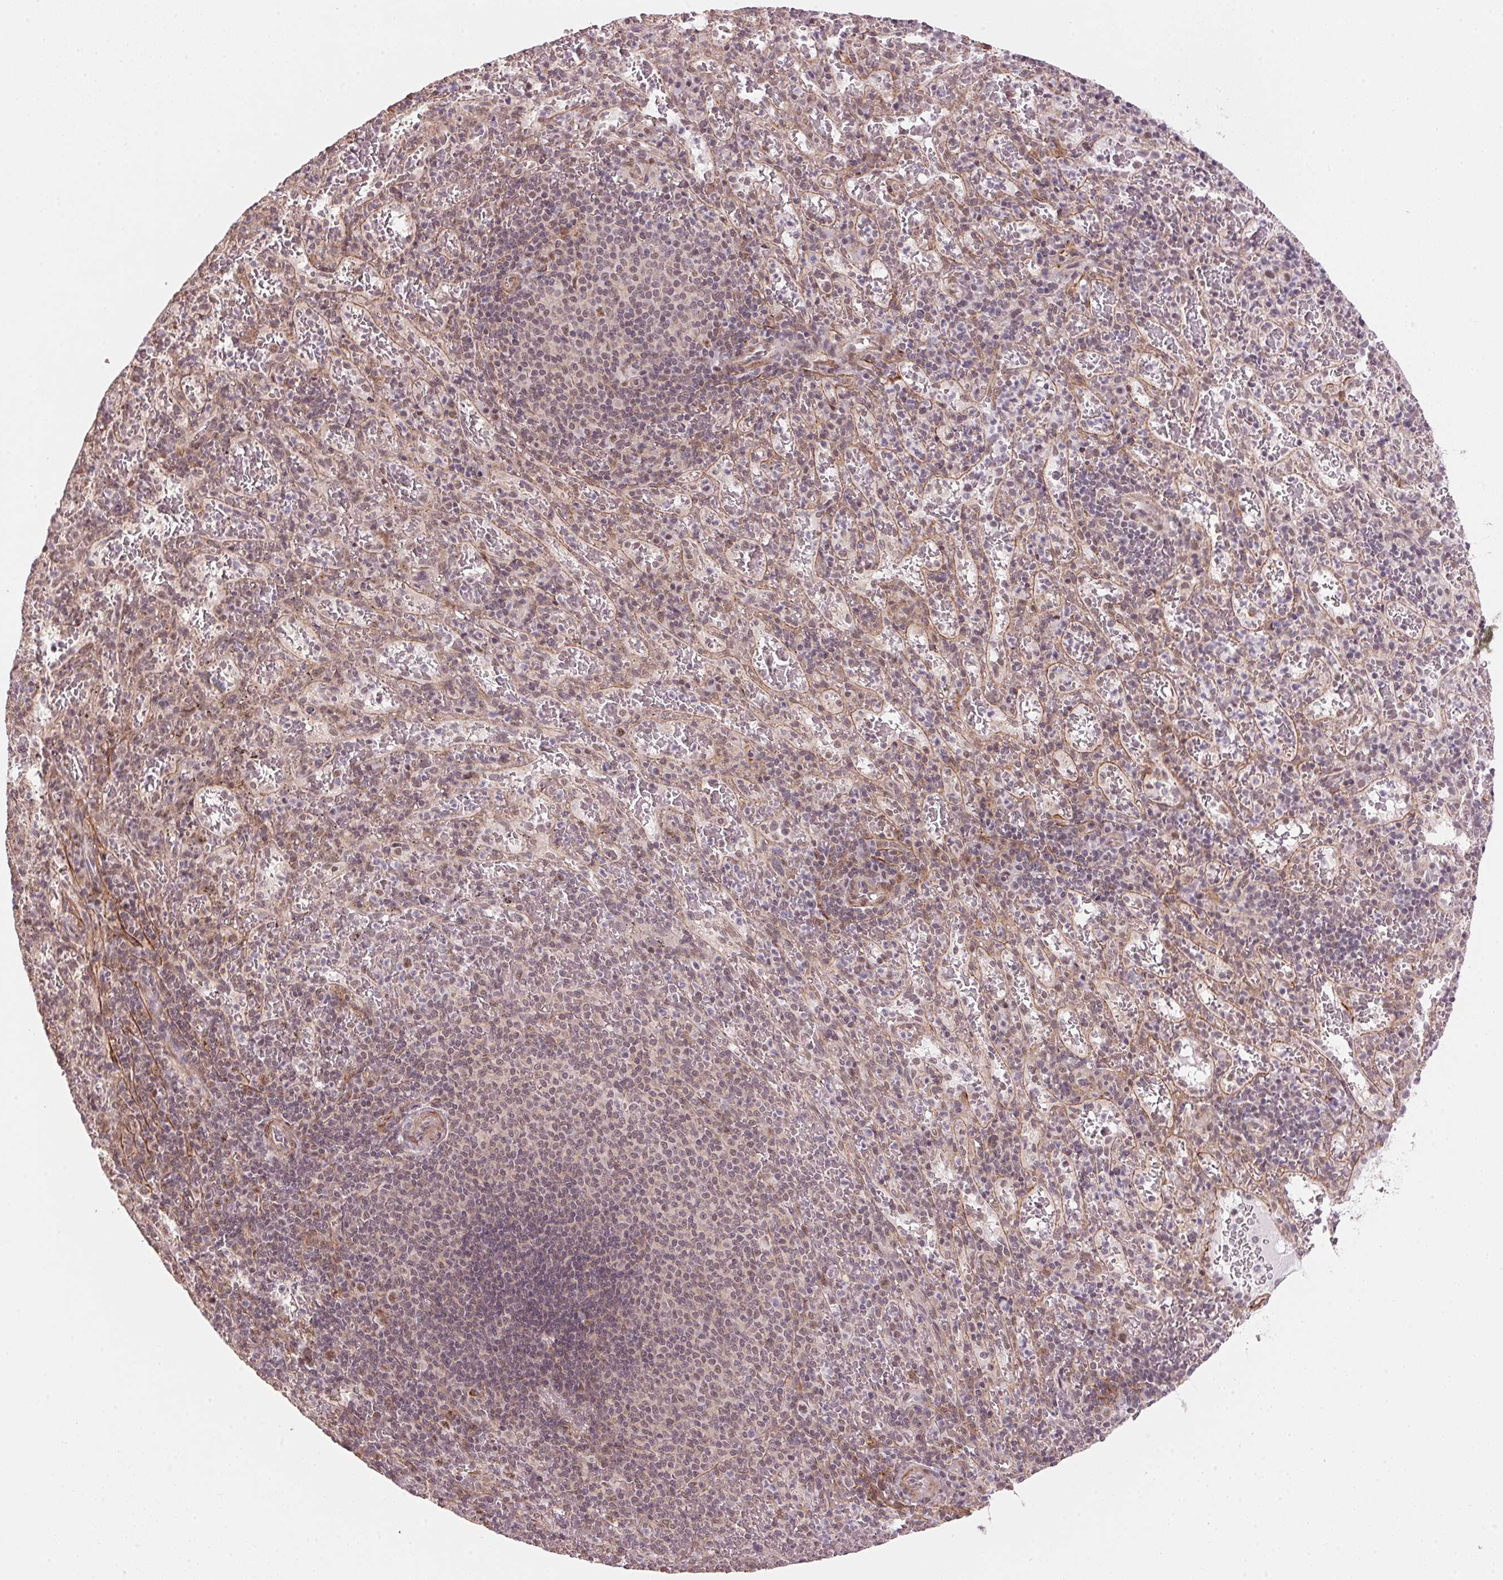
{"staining": {"intensity": "weak", "quantity": "<25%", "location": "nuclear"}, "tissue": "spleen", "cell_type": "Cells in red pulp", "image_type": "normal", "snomed": [{"axis": "morphology", "description": "Normal tissue, NOS"}, {"axis": "topography", "description": "Spleen"}], "caption": "Immunohistochemical staining of benign spleen demonstrates no significant positivity in cells in red pulp. (Immunohistochemistry, brightfield microscopy, high magnification).", "gene": "HNRNPDL", "patient": {"sex": "male", "age": 57}}